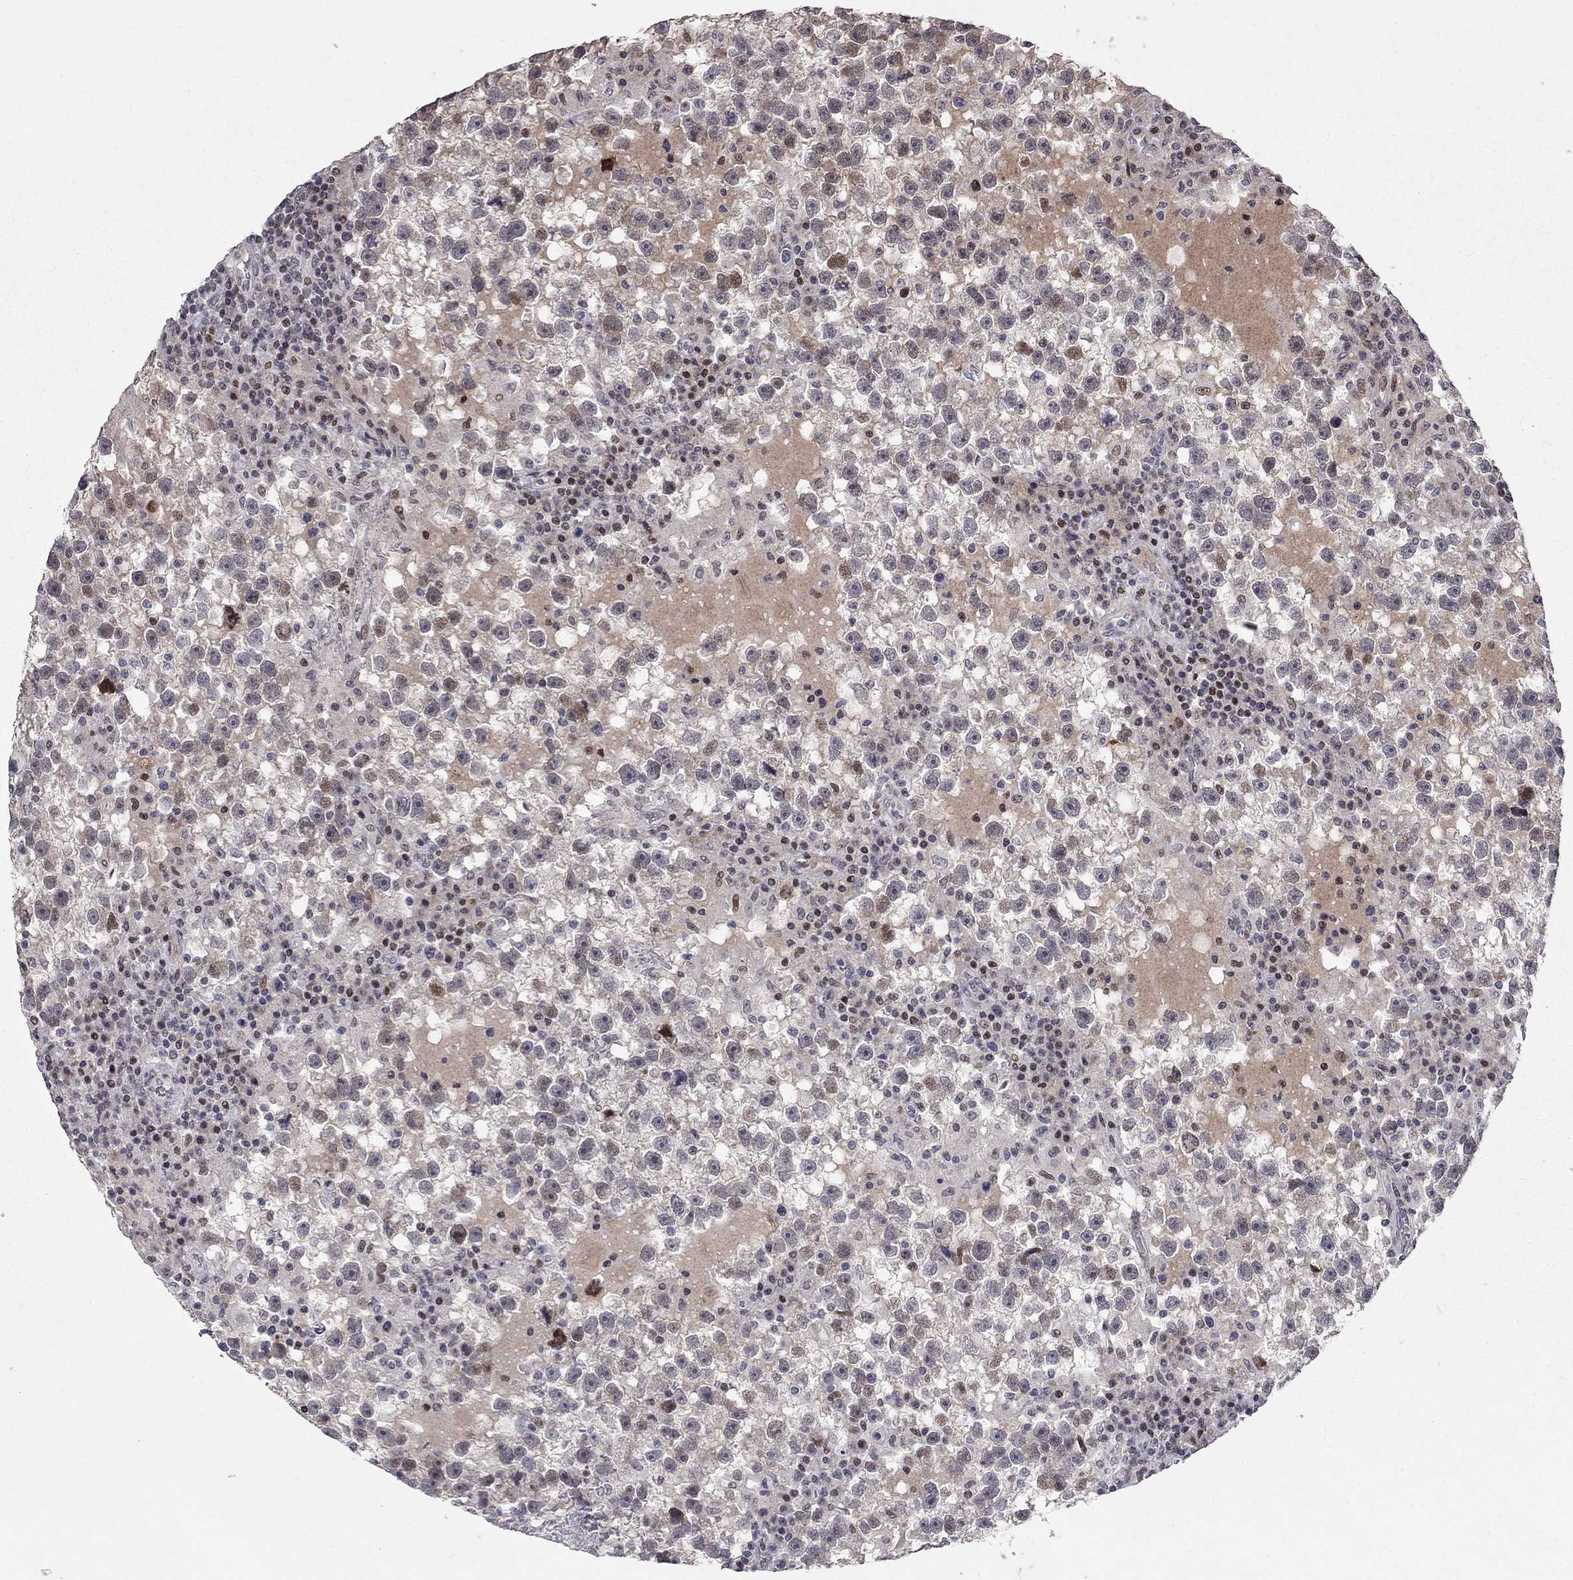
{"staining": {"intensity": "negative", "quantity": "none", "location": "none"}, "tissue": "testis cancer", "cell_type": "Tumor cells", "image_type": "cancer", "snomed": [{"axis": "morphology", "description": "Seminoma, NOS"}, {"axis": "topography", "description": "Testis"}], "caption": "Testis cancer (seminoma) was stained to show a protein in brown. There is no significant staining in tumor cells.", "gene": "HDAC3", "patient": {"sex": "male", "age": 47}}